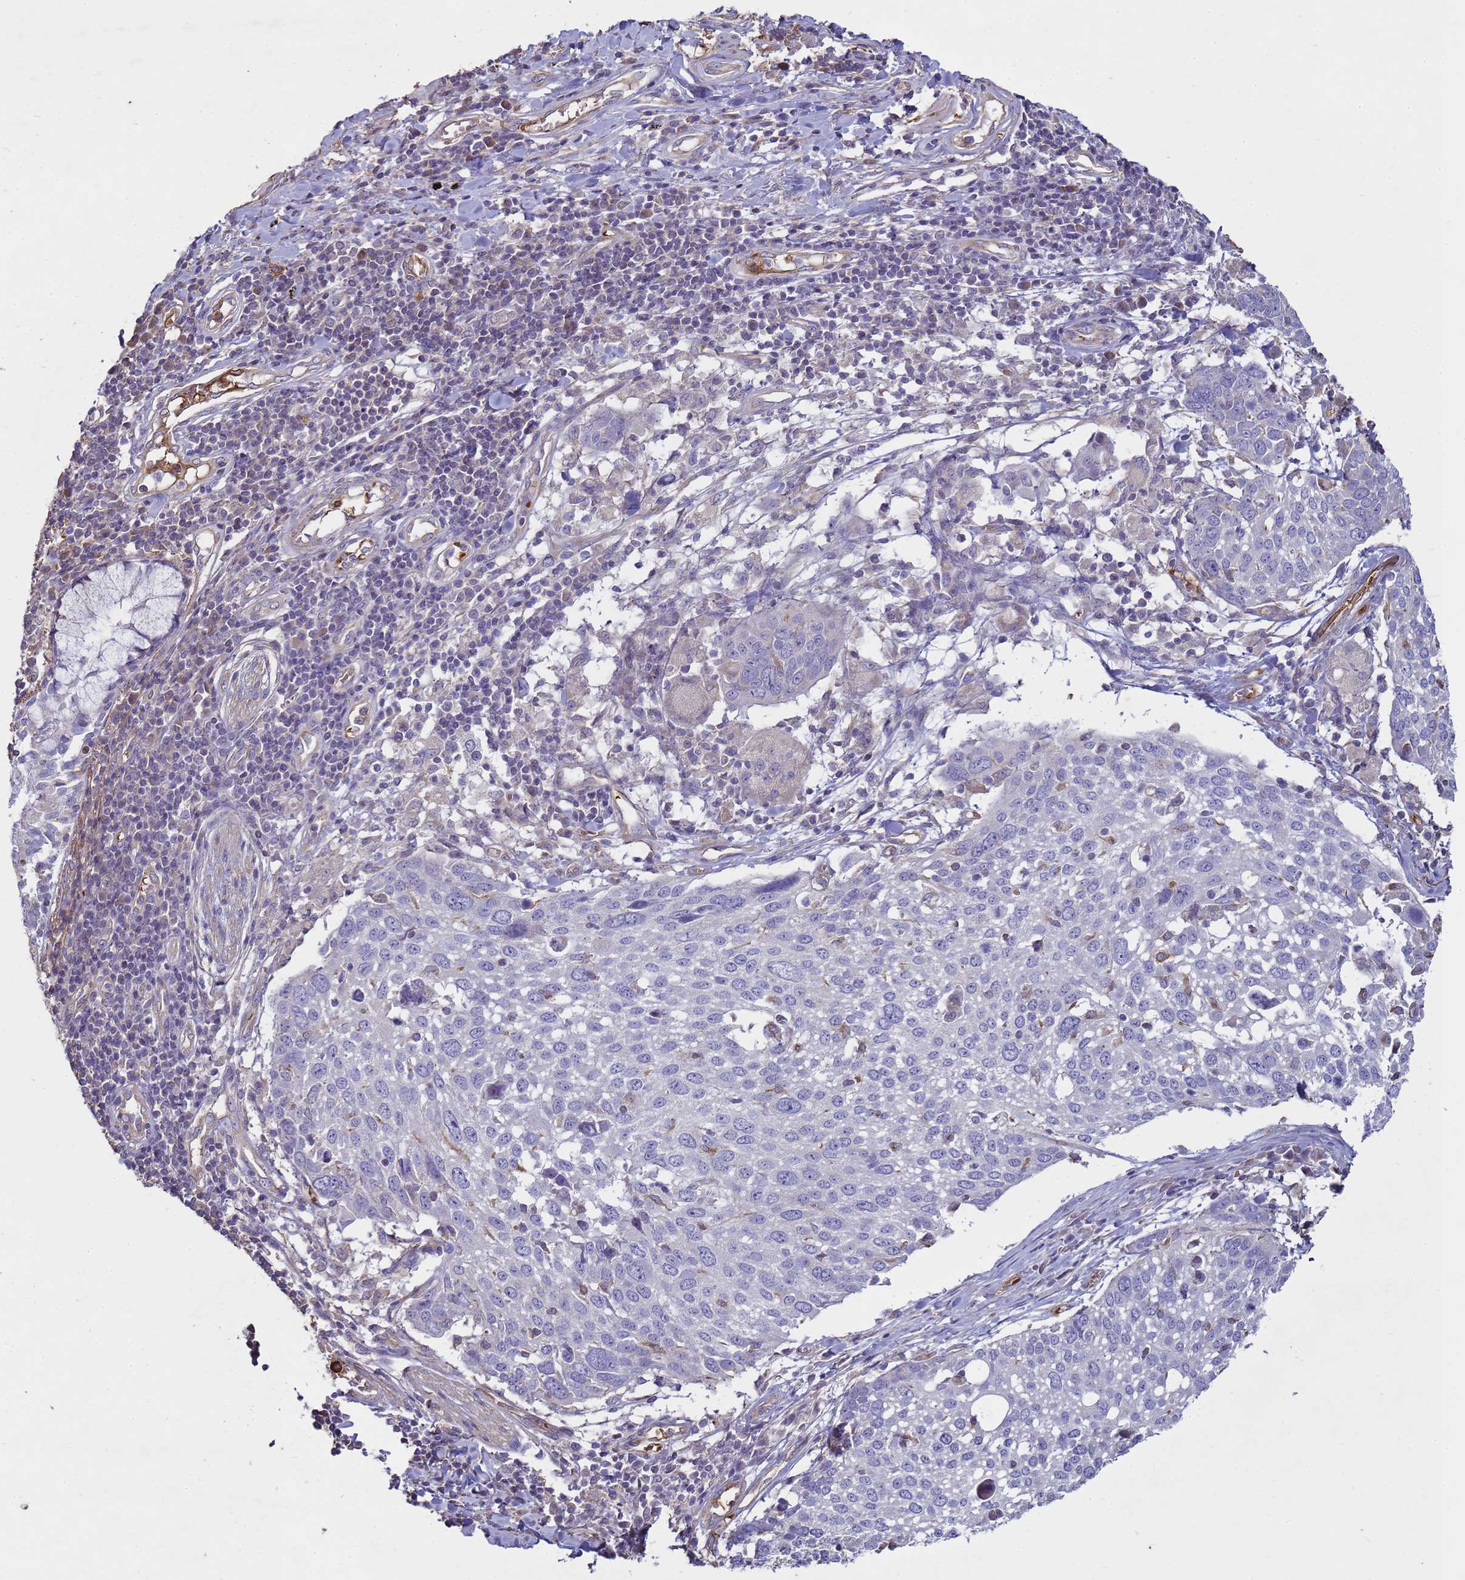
{"staining": {"intensity": "negative", "quantity": "none", "location": "none"}, "tissue": "lung cancer", "cell_type": "Tumor cells", "image_type": "cancer", "snomed": [{"axis": "morphology", "description": "Squamous cell carcinoma, NOS"}, {"axis": "topography", "description": "Lung"}], "caption": "Immunohistochemistry photomicrograph of neoplastic tissue: human lung squamous cell carcinoma stained with DAB shows no significant protein staining in tumor cells.", "gene": "SGIP1", "patient": {"sex": "male", "age": 65}}